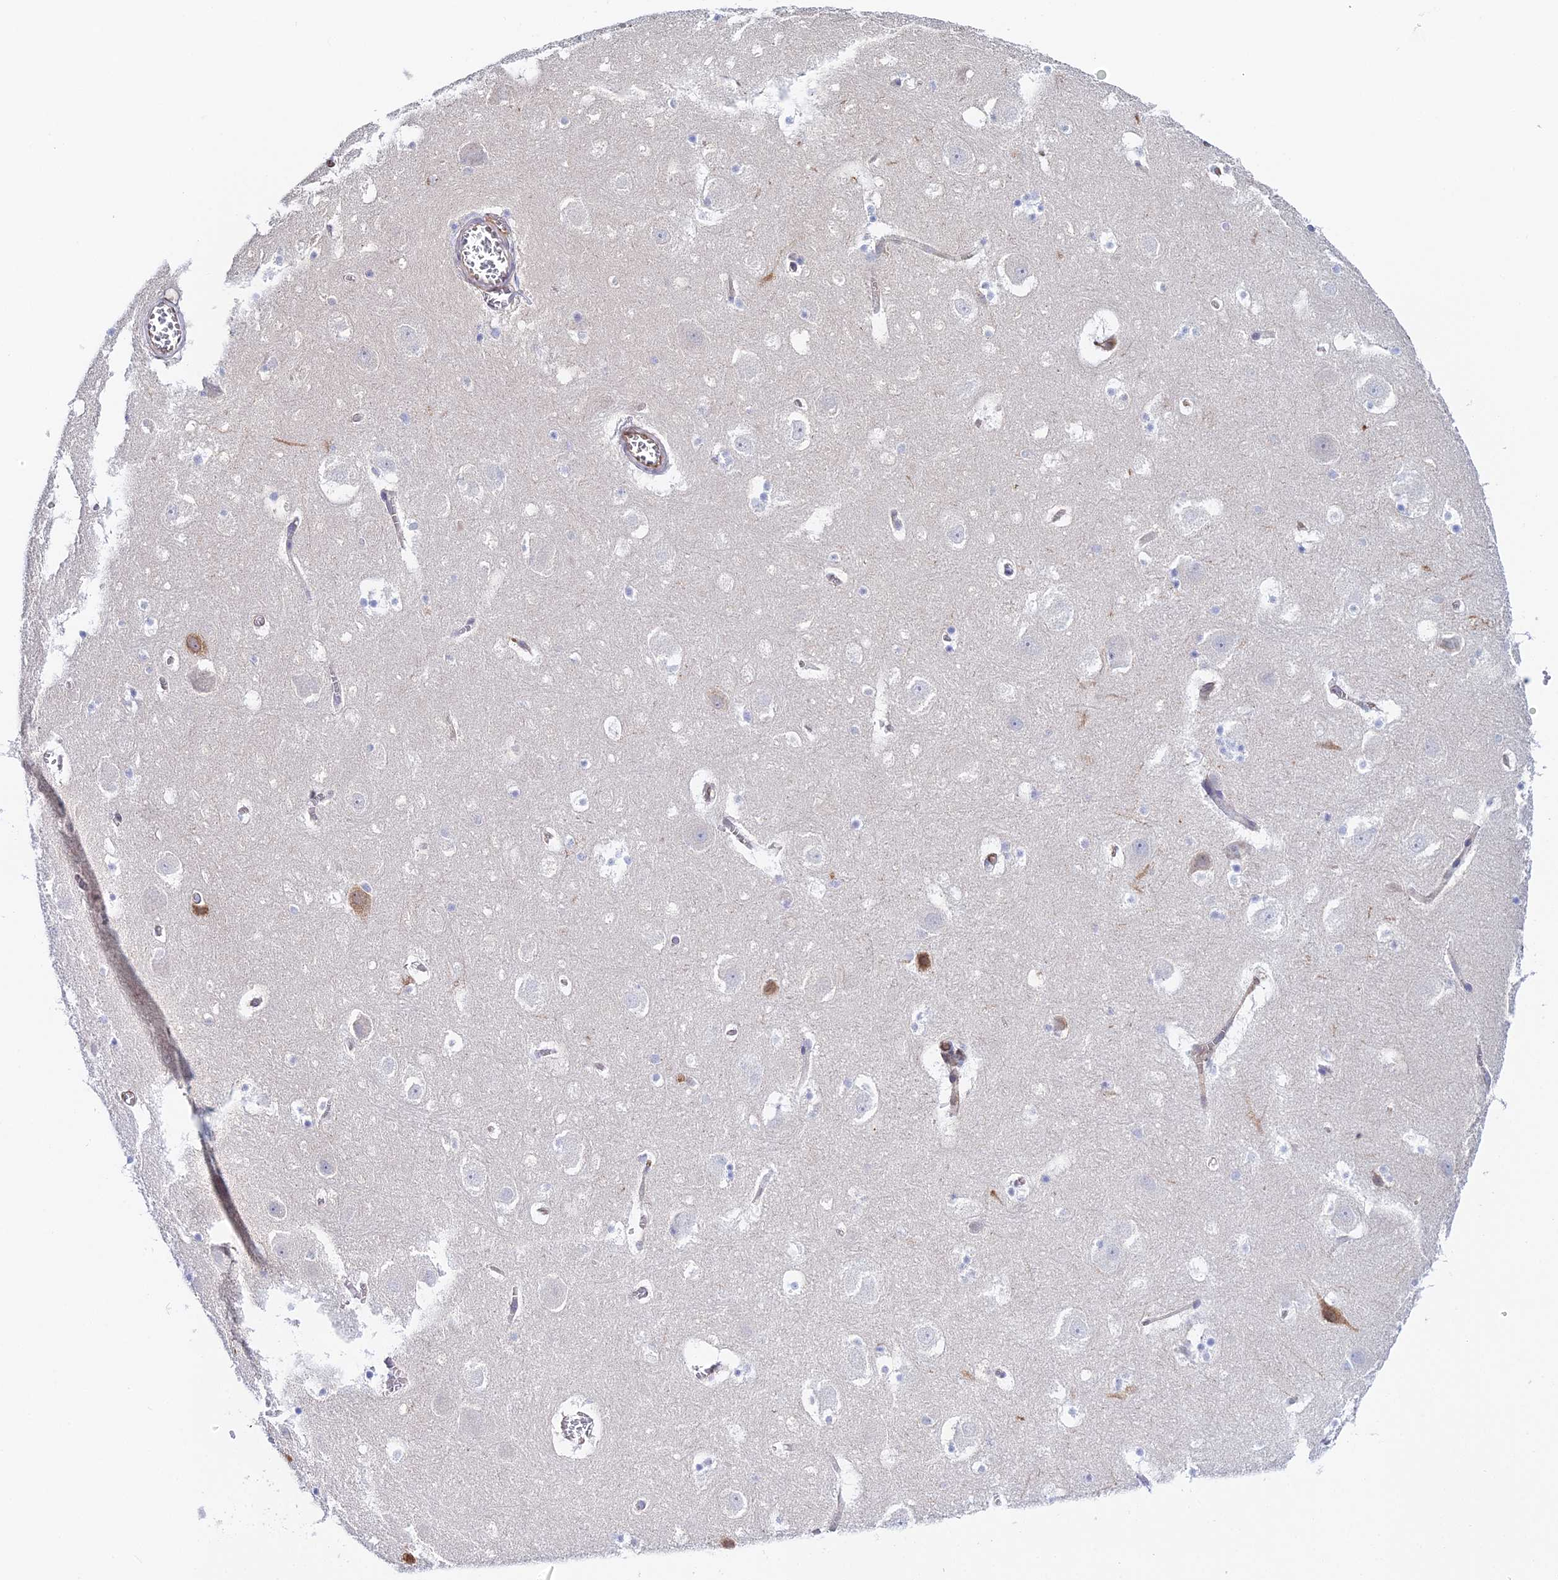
{"staining": {"intensity": "moderate", "quantity": "<25%", "location": "cytoplasmic/membranous"}, "tissue": "hippocampus", "cell_type": "Glial cells", "image_type": "normal", "snomed": [{"axis": "morphology", "description": "Normal tissue, NOS"}, {"axis": "topography", "description": "Hippocampus"}], "caption": "IHC image of benign human hippocampus stained for a protein (brown), which demonstrates low levels of moderate cytoplasmic/membranous expression in about <25% of glial cells.", "gene": "MXRA7", "patient": {"sex": "male", "age": 45}}